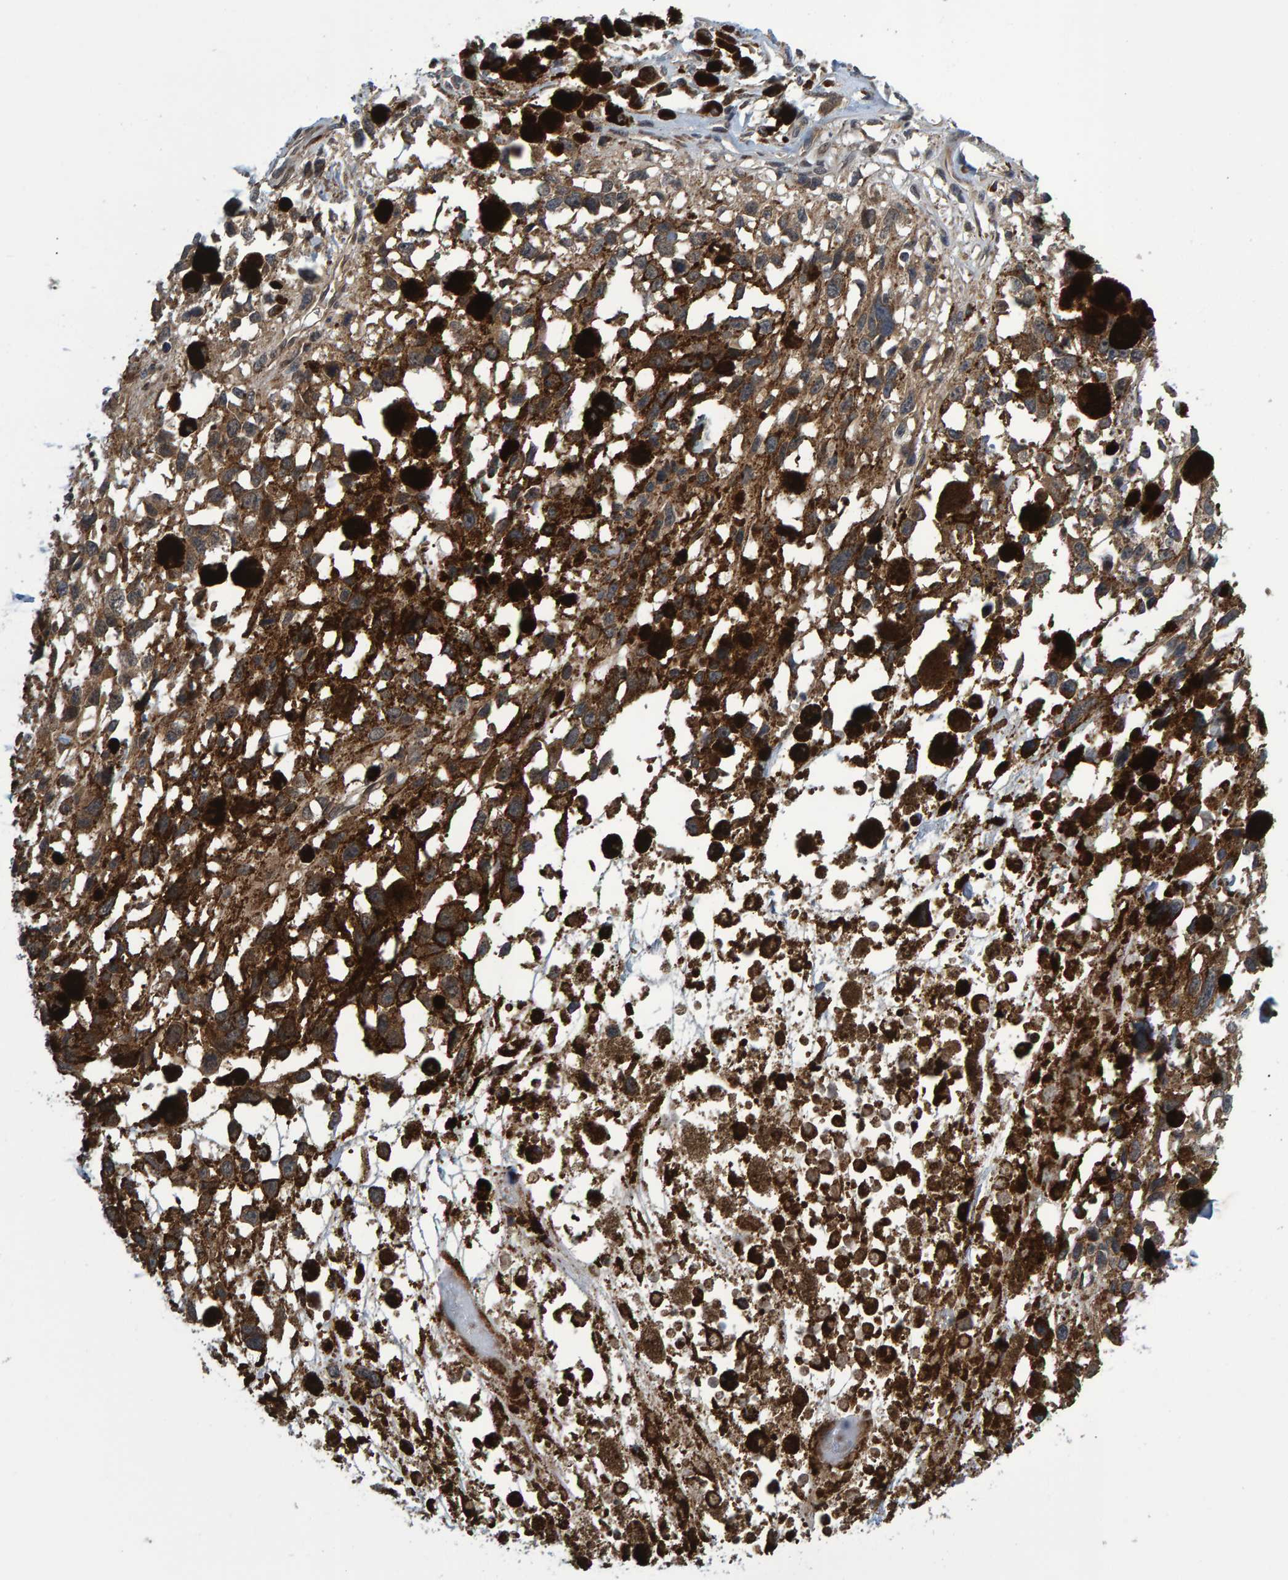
{"staining": {"intensity": "moderate", "quantity": ">75%", "location": "cytoplasmic/membranous"}, "tissue": "melanoma", "cell_type": "Tumor cells", "image_type": "cancer", "snomed": [{"axis": "morphology", "description": "Malignant melanoma, Metastatic site"}, {"axis": "topography", "description": "Lymph node"}], "caption": "Malignant melanoma (metastatic site) was stained to show a protein in brown. There is medium levels of moderate cytoplasmic/membranous staining in about >75% of tumor cells.", "gene": "ATP6V1H", "patient": {"sex": "male", "age": 59}}